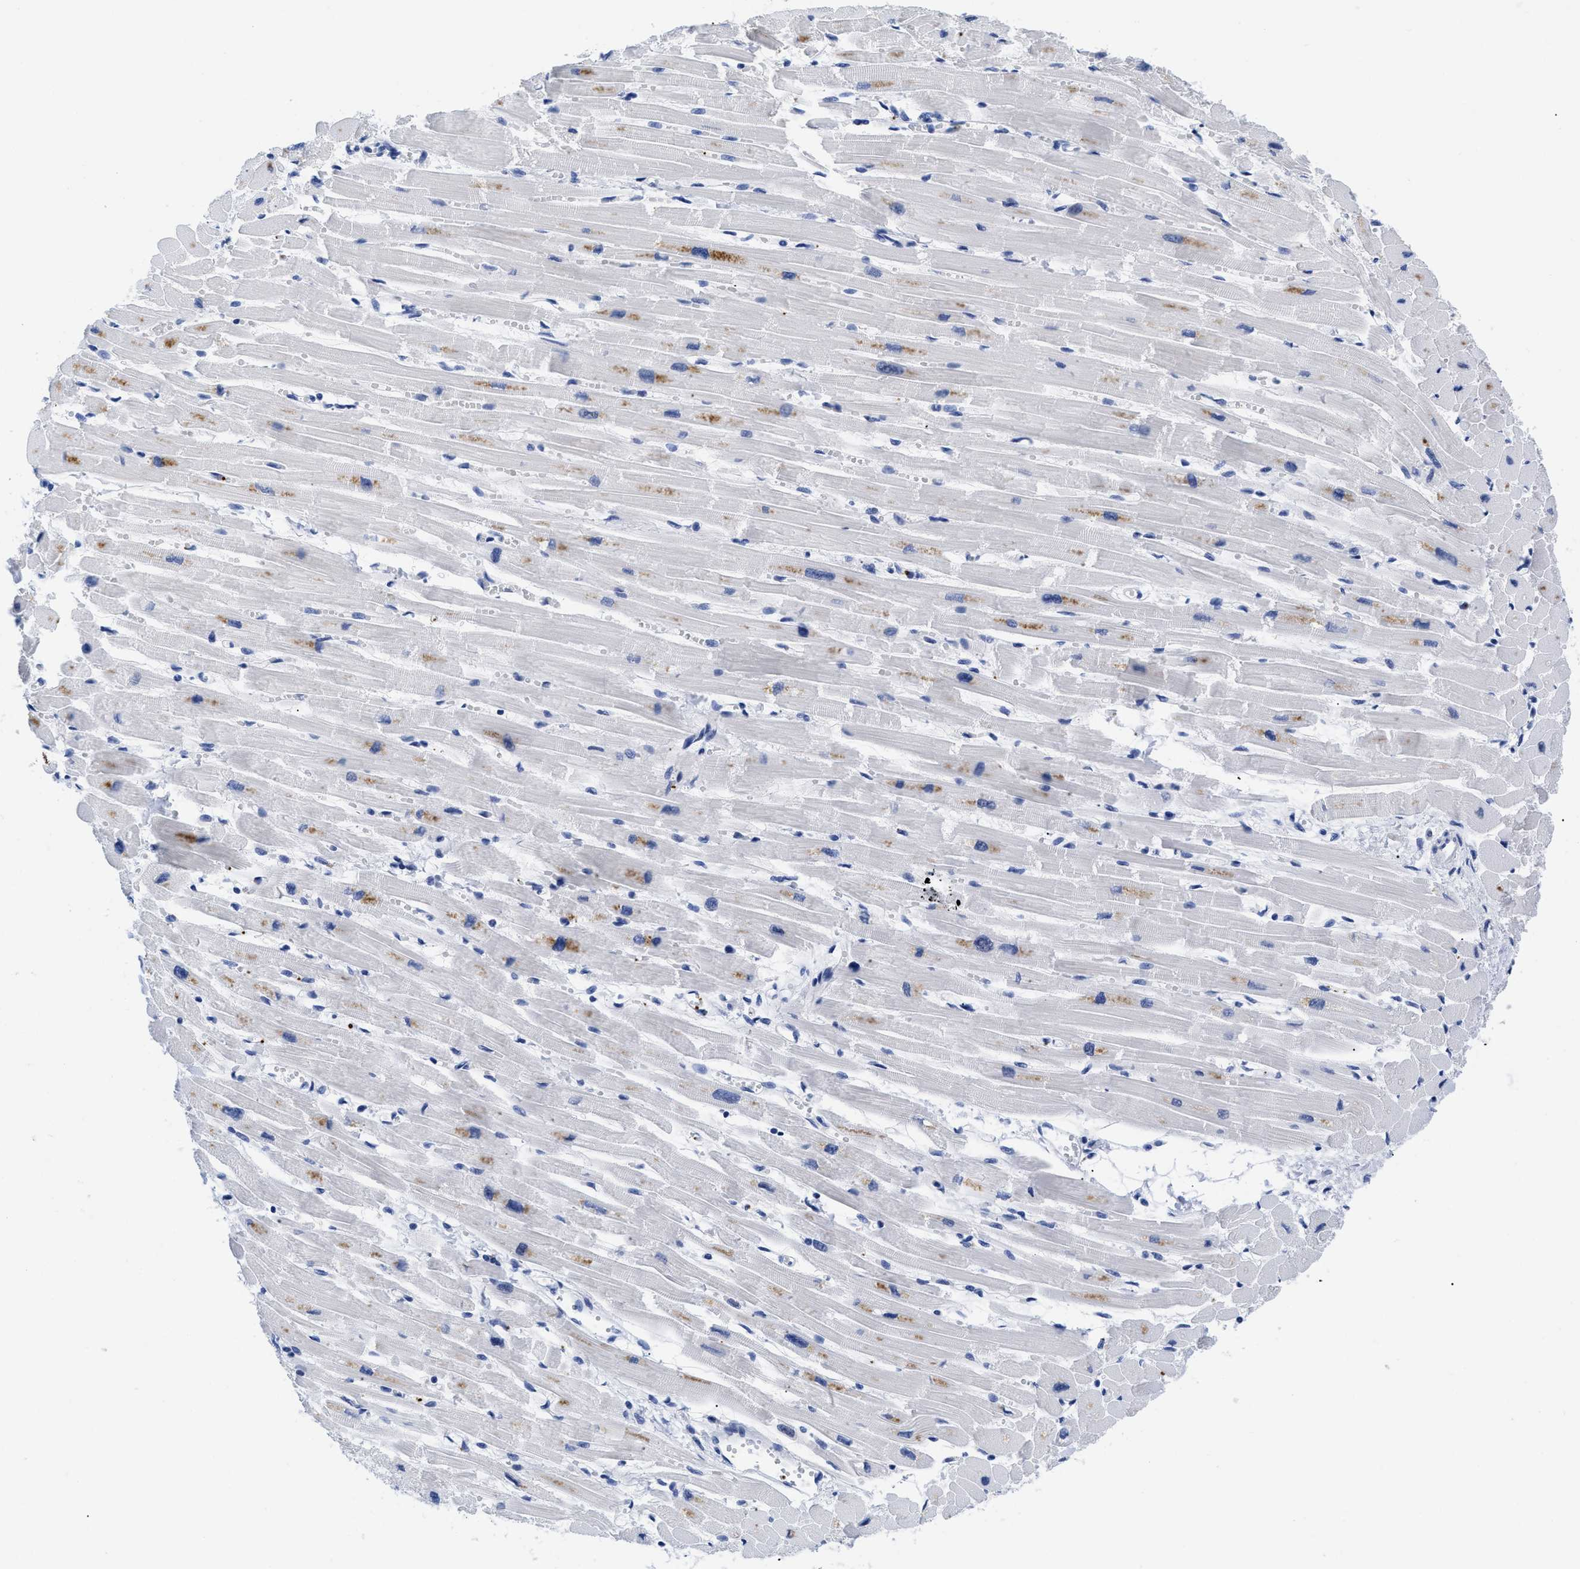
{"staining": {"intensity": "weak", "quantity": "25%-75%", "location": "cytoplasmic/membranous"}, "tissue": "heart muscle", "cell_type": "Cardiomyocytes", "image_type": "normal", "snomed": [{"axis": "morphology", "description": "Normal tissue, NOS"}, {"axis": "topography", "description": "Heart"}], "caption": "Unremarkable heart muscle exhibits weak cytoplasmic/membranous staining in approximately 25%-75% of cardiomyocytes.", "gene": "TREML1", "patient": {"sex": "female", "age": 54}}